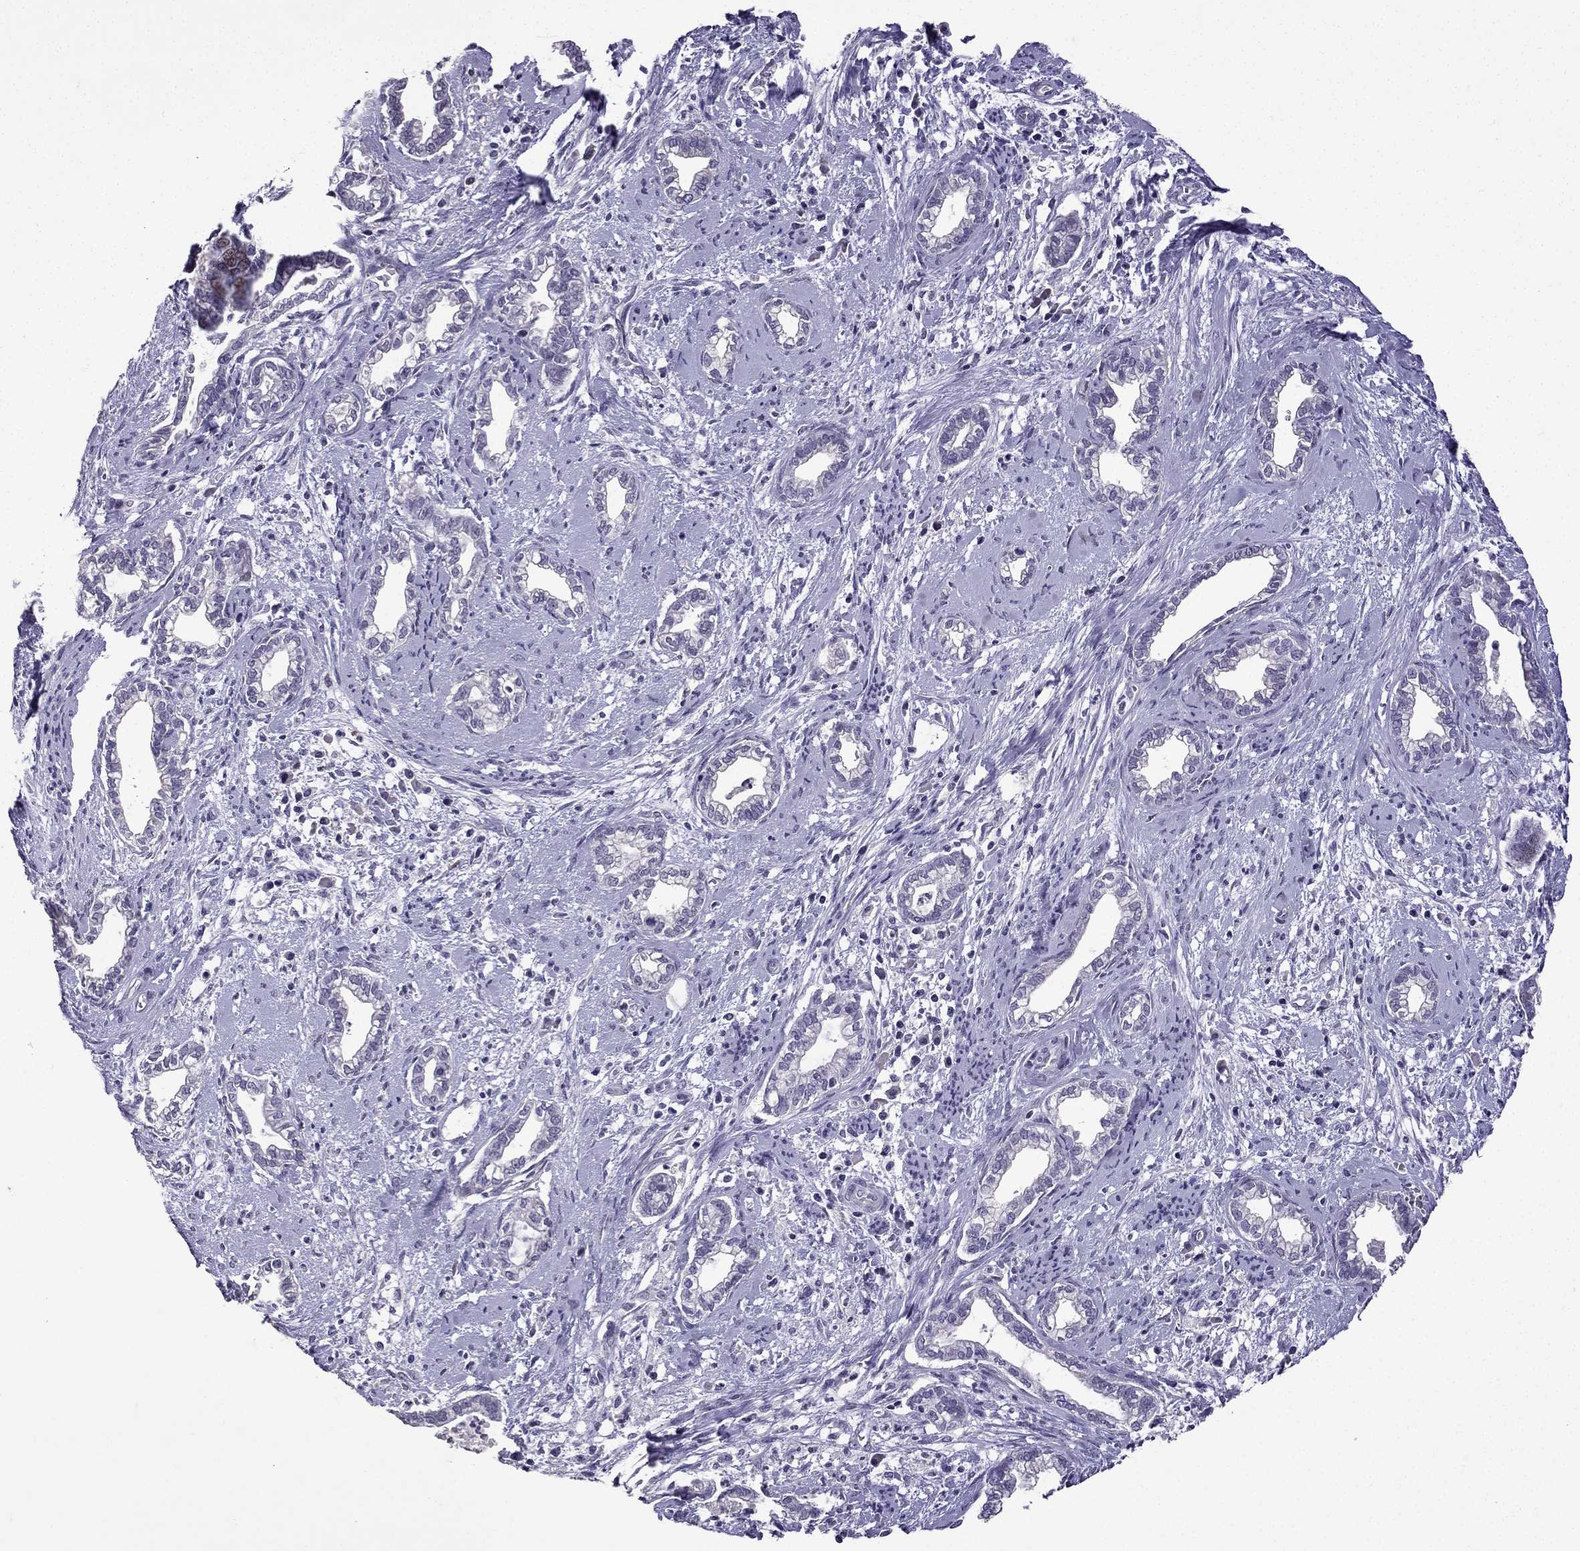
{"staining": {"intensity": "negative", "quantity": "none", "location": "none"}, "tissue": "cervical cancer", "cell_type": "Tumor cells", "image_type": "cancer", "snomed": [{"axis": "morphology", "description": "Adenocarcinoma, NOS"}, {"axis": "topography", "description": "Cervix"}], "caption": "Cervical cancer was stained to show a protein in brown. There is no significant staining in tumor cells. (Stains: DAB (3,3'-diaminobenzidine) IHC with hematoxylin counter stain, Microscopy: brightfield microscopy at high magnification).", "gene": "TTN", "patient": {"sex": "female", "age": 62}}